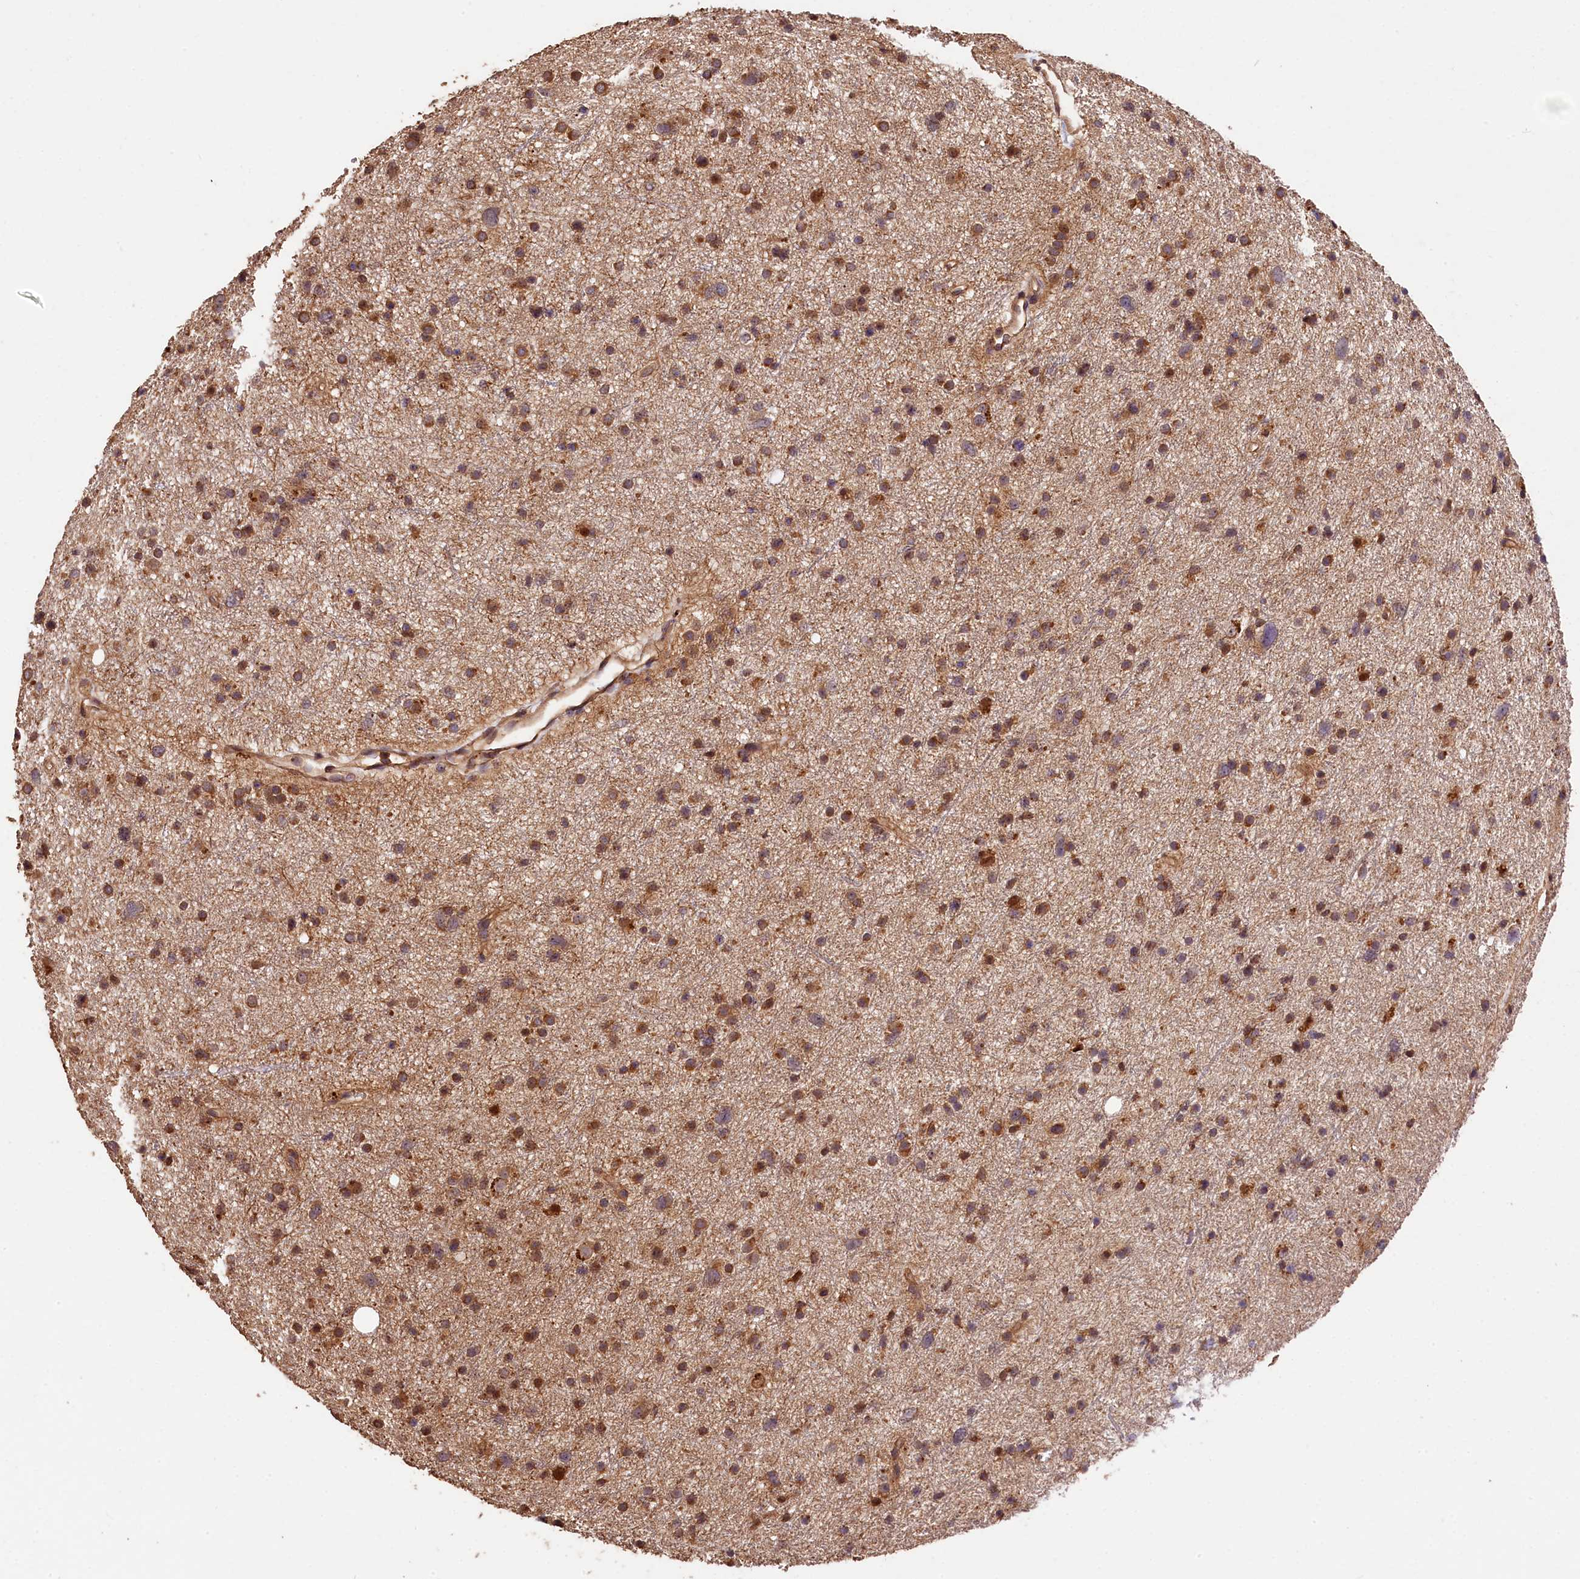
{"staining": {"intensity": "moderate", "quantity": ">75%", "location": "cytoplasmic/membranous"}, "tissue": "glioma", "cell_type": "Tumor cells", "image_type": "cancer", "snomed": [{"axis": "morphology", "description": "Glioma, malignant, Low grade"}, {"axis": "topography", "description": "Cerebral cortex"}], "caption": "This micrograph reveals immunohistochemistry (IHC) staining of malignant glioma (low-grade), with medium moderate cytoplasmic/membranous positivity in approximately >75% of tumor cells.", "gene": "KPTN", "patient": {"sex": "female", "age": 39}}